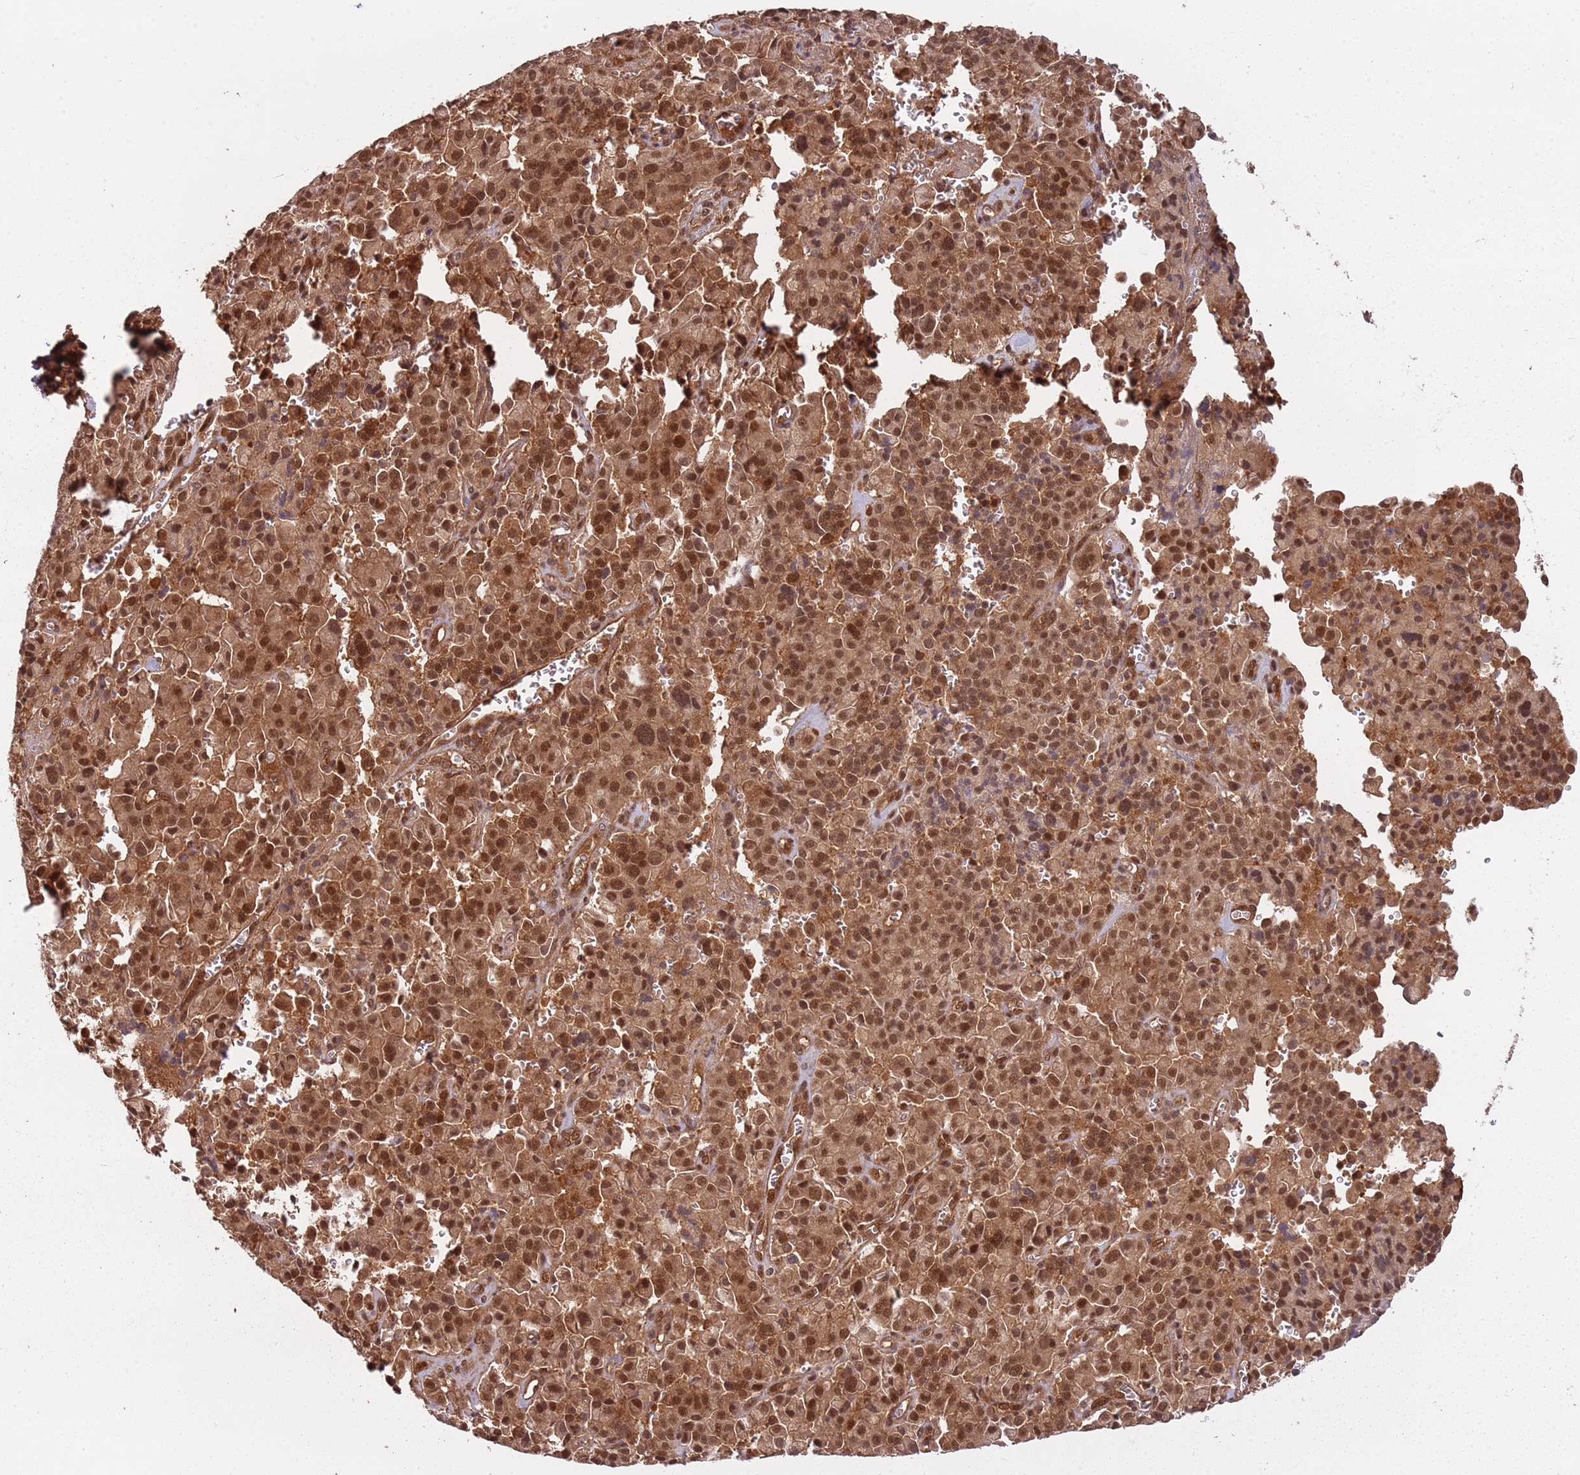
{"staining": {"intensity": "moderate", "quantity": ">75%", "location": "nuclear"}, "tissue": "pancreatic cancer", "cell_type": "Tumor cells", "image_type": "cancer", "snomed": [{"axis": "morphology", "description": "Adenocarcinoma, NOS"}, {"axis": "topography", "description": "Pancreas"}], "caption": "This micrograph demonstrates IHC staining of adenocarcinoma (pancreatic), with medium moderate nuclear staining in about >75% of tumor cells.", "gene": "PGLS", "patient": {"sex": "male", "age": 65}}